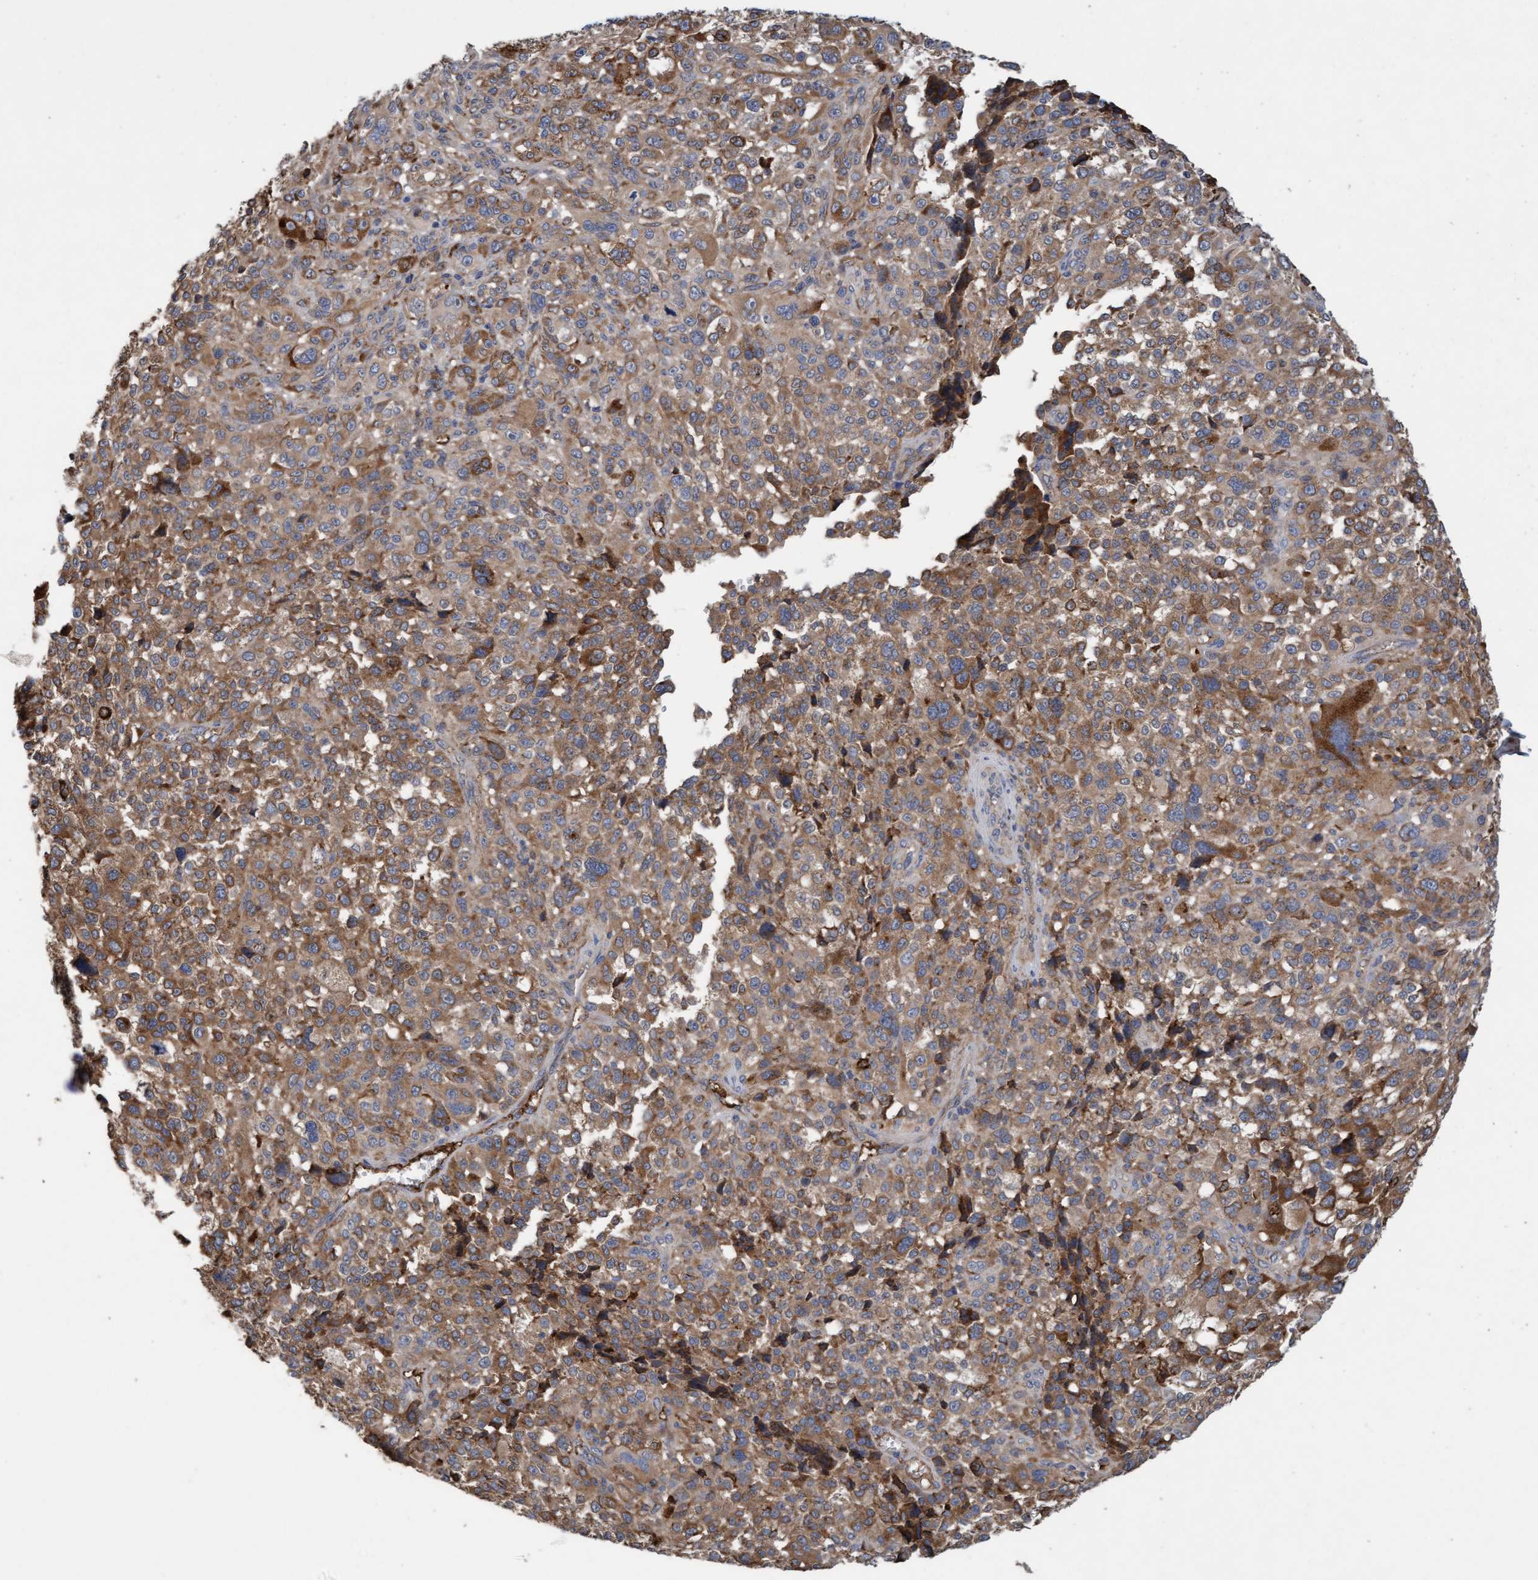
{"staining": {"intensity": "moderate", "quantity": ">75%", "location": "cytoplasmic/membranous"}, "tissue": "melanoma", "cell_type": "Tumor cells", "image_type": "cancer", "snomed": [{"axis": "morphology", "description": "Malignant melanoma, NOS"}, {"axis": "topography", "description": "Skin"}], "caption": "Immunohistochemistry (IHC) micrograph of malignant melanoma stained for a protein (brown), which displays medium levels of moderate cytoplasmic/membranous positivity in about >75% of tumor cells.", "gene": "DDHD2", "patient": {"sex": "female", "age": 55}}